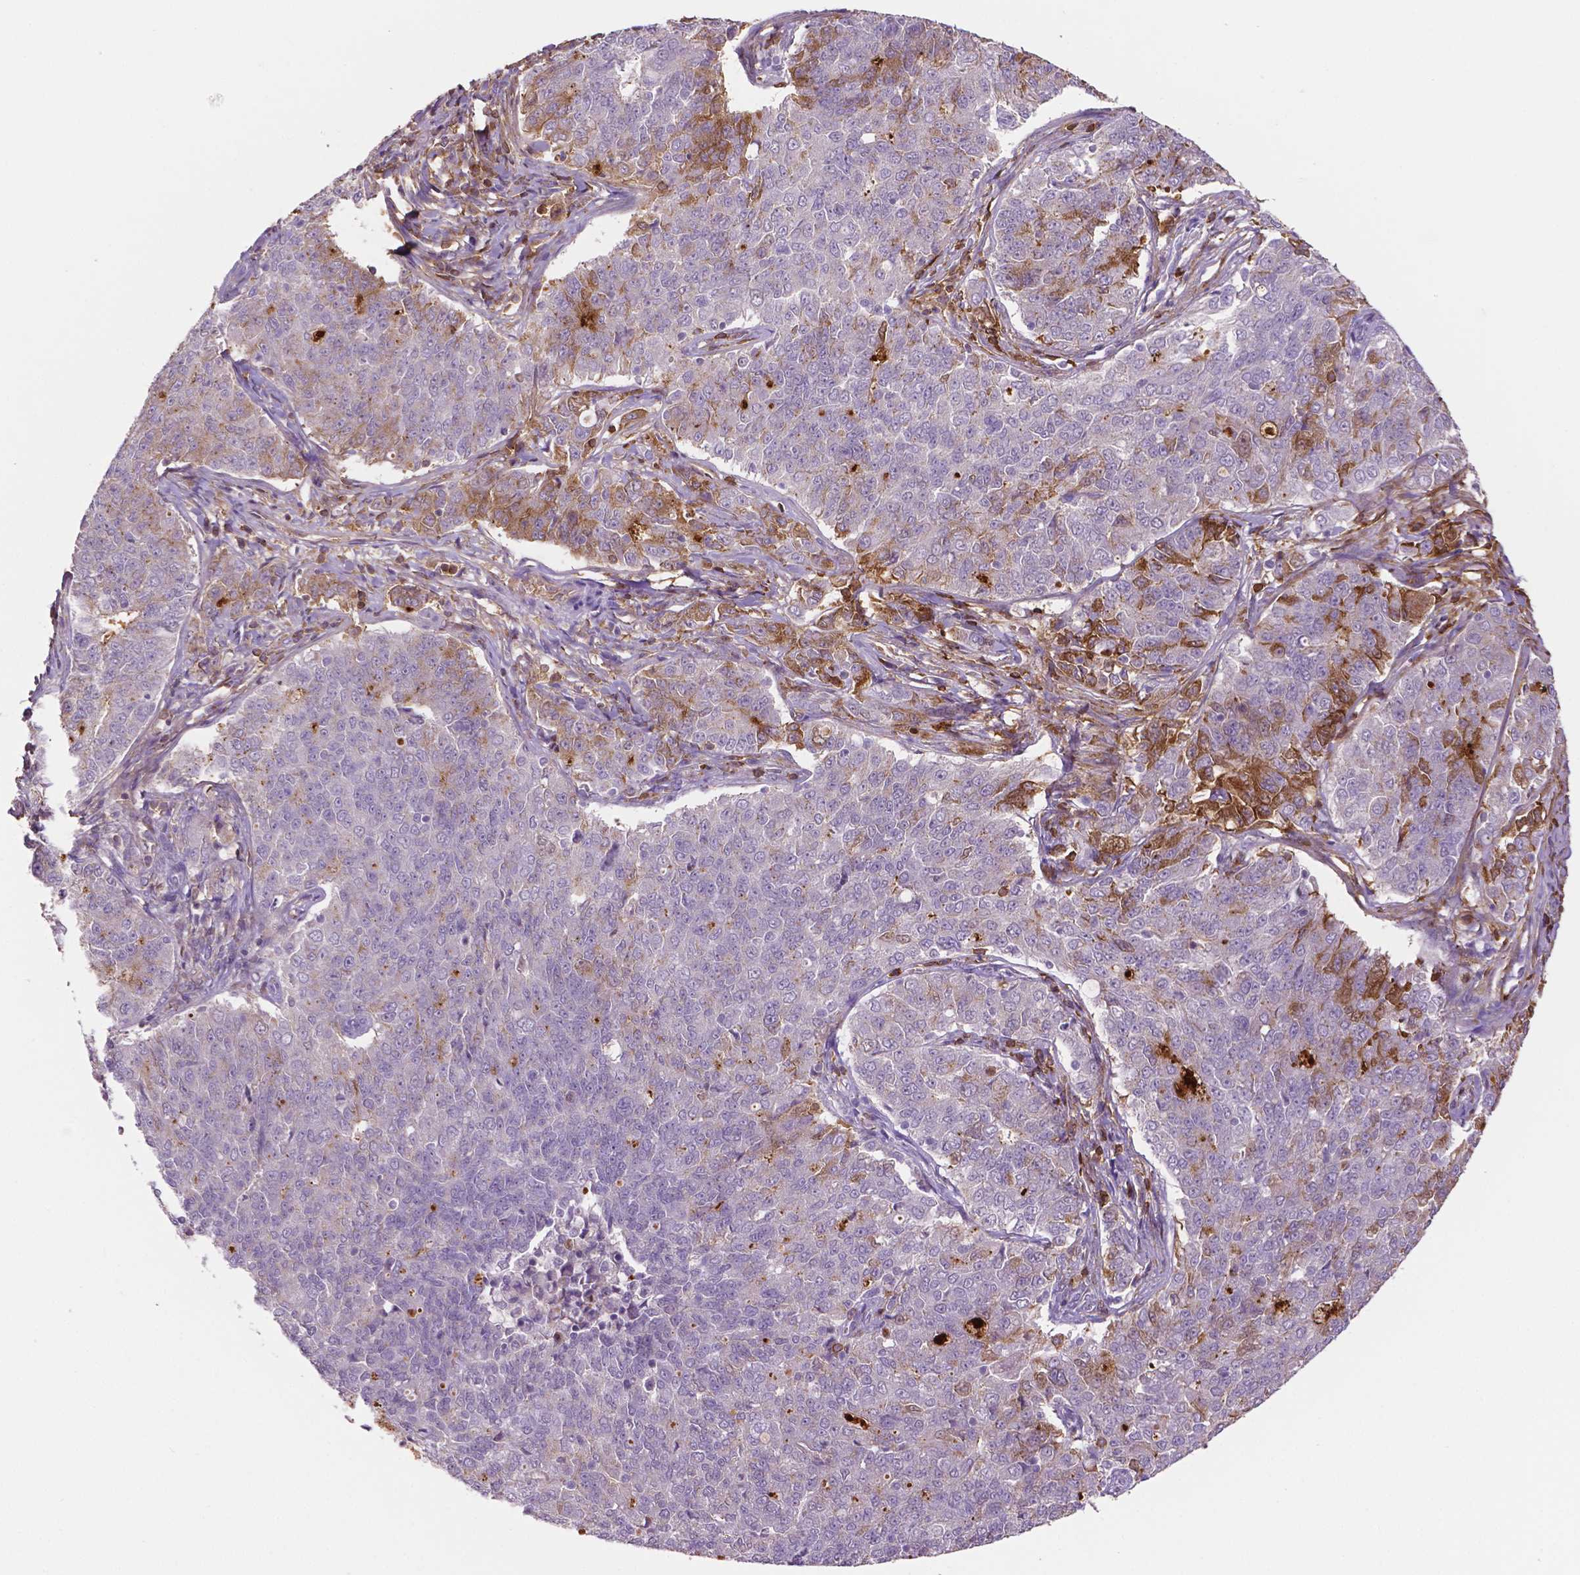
{"staining": {"intensity": "weak", "quantity": "<25%", "location": "cytoplasmic/membranous"}, "tissue": "endometrial cancer", "cell_type": "Tumor cells", "image_type": "cancer", "snomed": [{"axis": "morphology", "description": "Adenocarcinoma, NOS"}, {"axis": "topography", "description": "Endometrium"}], "caption": "Immunohistochemical staining of endometrial cancer (adenocarcinoma) exhibits no significant expression in tumor cells.", "gene": "FBLN1", "patient": {"sex": "female", "age": 43}}